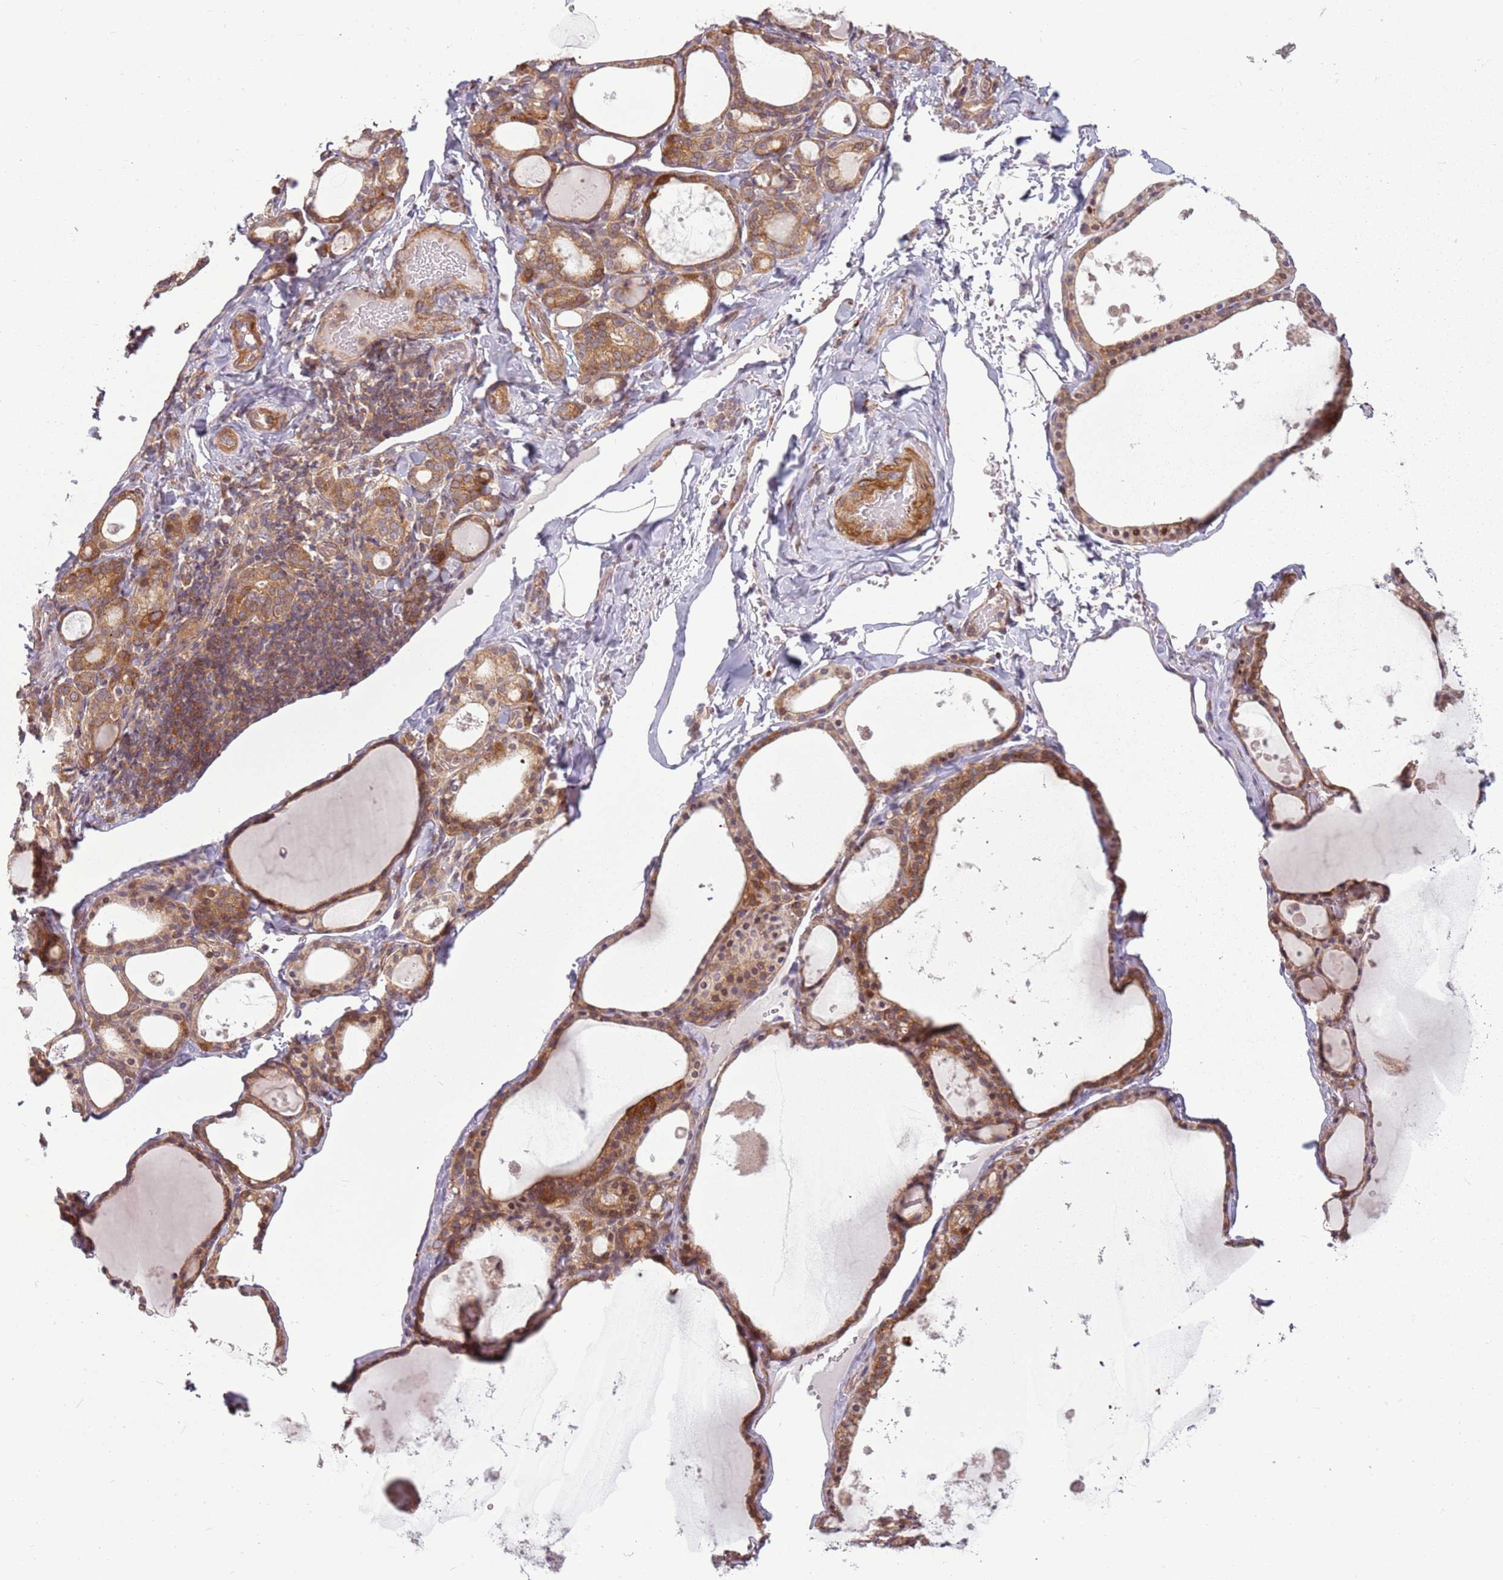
{"staining": {"intensity": "moderate", "quantity": ">75%", "location": "cytoplasmic/membranous"}, "tissue": "thyroid gland", "cell_type": "Glandular cells", "image_type": "normal", "snomed": [{"axis": "morphology", "description": "Normal tissue, NOS"}, {"axis": "topography", "description": "Thyroid gland"}], "caption": "The micrograph exhibits staining of unremarkable thyroid gland, revealing moderate cytoplasmic/membranous protein staining (brown color) within glandular cells.", "gene": "RPL21", "patient": {"sex": "male", "age": 56}}